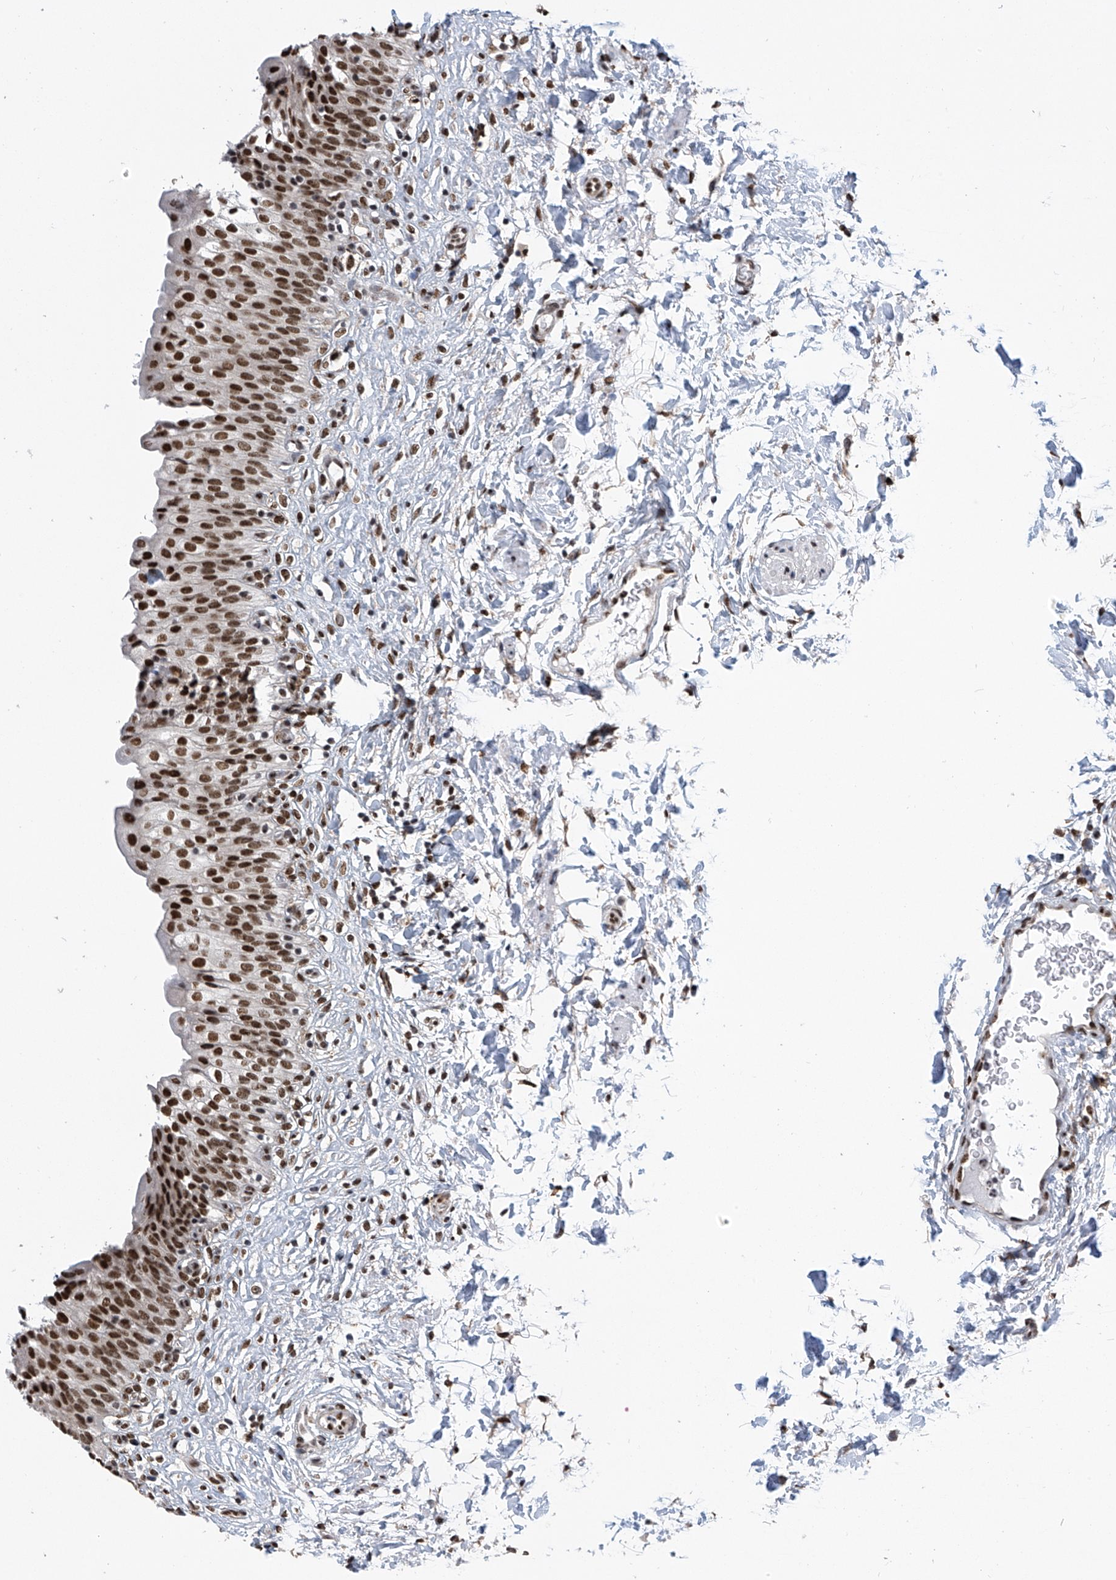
{"staining": {"intensity": "strong", "quantity": ">75%", "location": "nuclear"}, "tissue": "urinary bladder", "cell_type": "Urothelial cells", "image_type": "normal", "snomed": [{"axis": "morphology", "description": "Normal tissue, NOS"}, {"axis": "topography", "description": "Urinary bladder"}], "caption": "Strong nuclear staining for a protein is present in about >75% of urothelial cells of unremarkable urinary bladder using immunohistochemistry (IHC).", "gene": "APLF", "patient": {"sex": "male", "age": 55}}